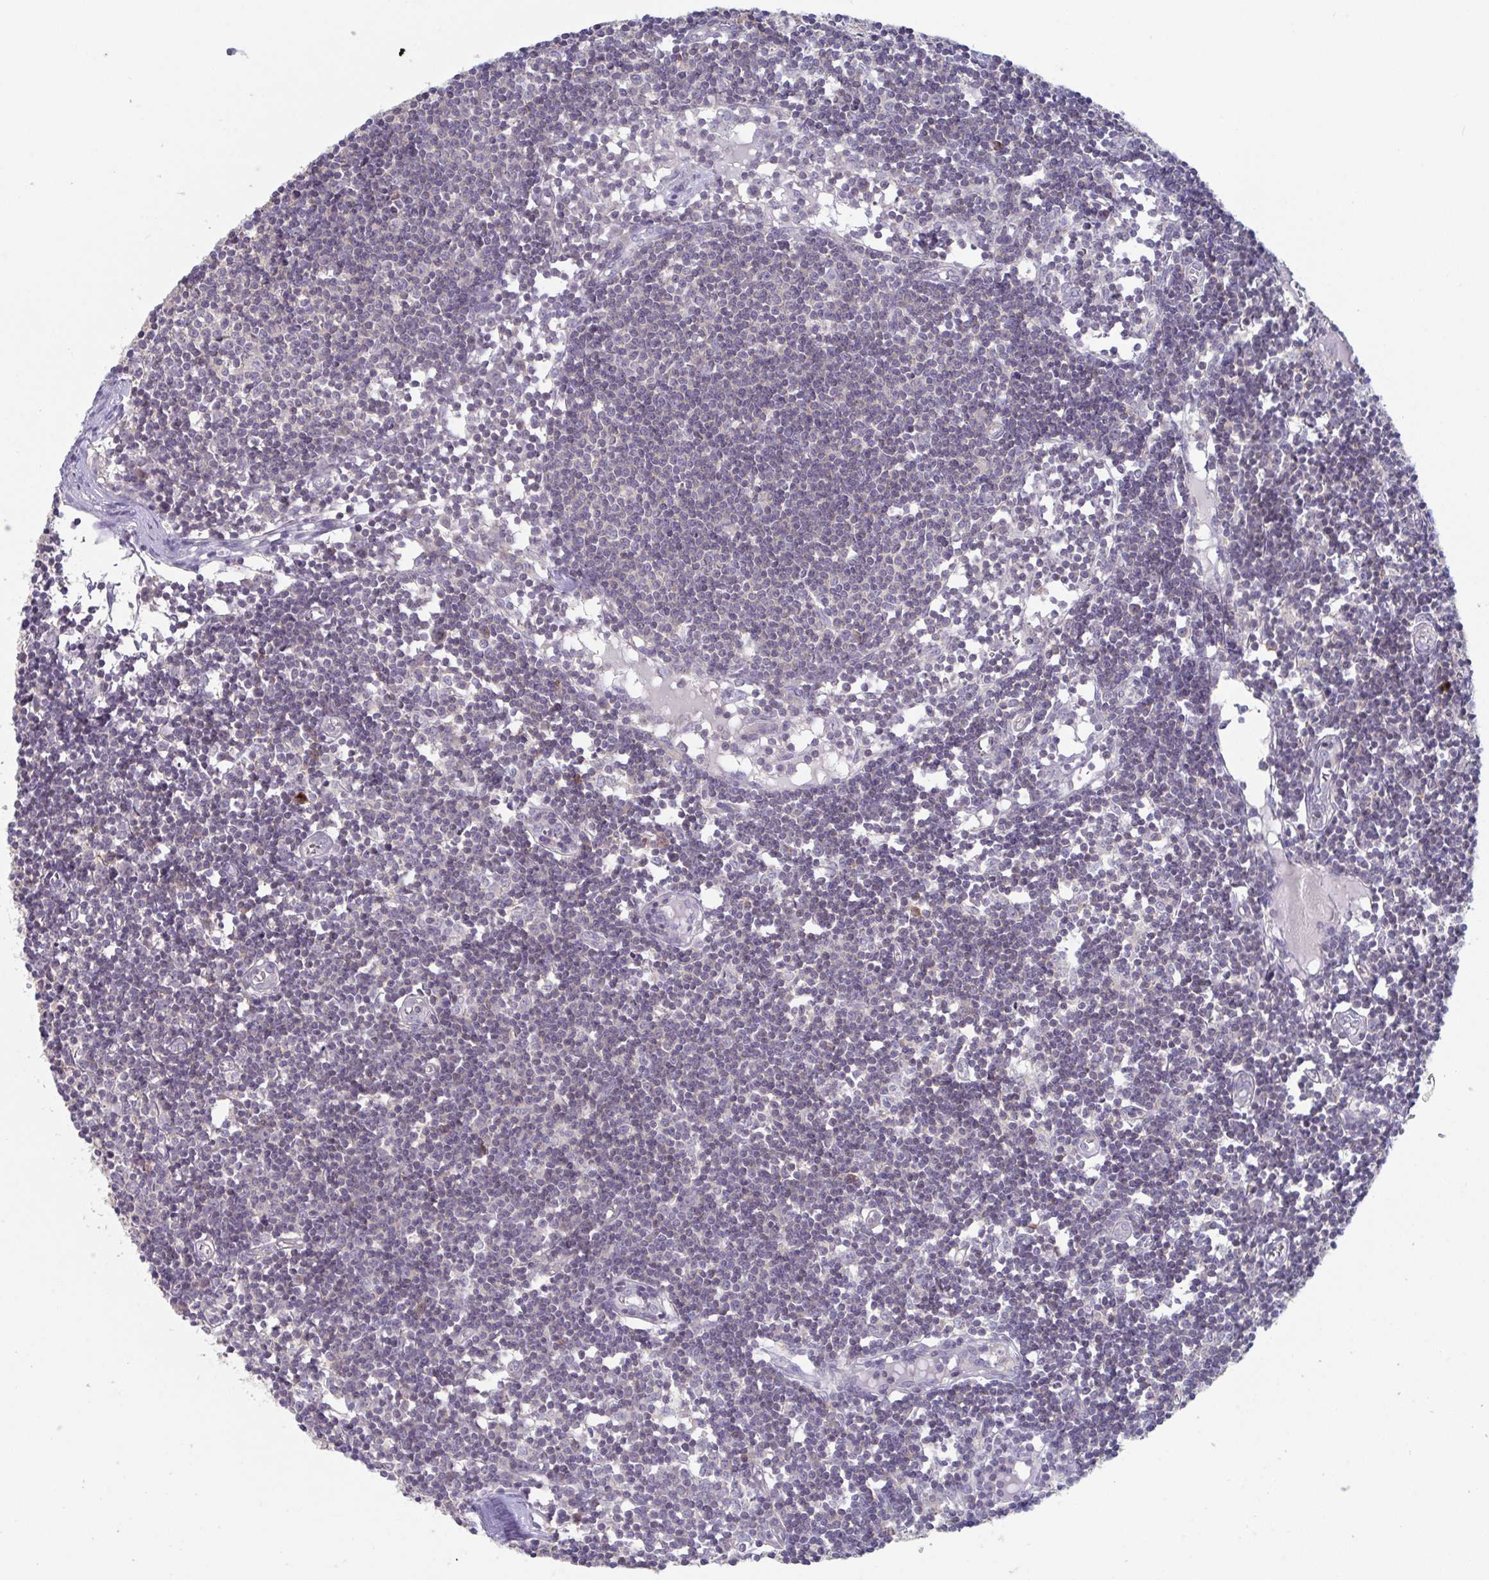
{"staining": {"intensity": "negative", "quantity": "none", "location": "none"}, "tissue": "lymph node", "cell_type": "Germinal center cells", "image_type": "normal", "snomed": [{"axis": "morphology", "description": "Normal tissue, NOS"}, {"axis": "topography", "description": "Lymph node"}], "caption": "The micrograph demonstrates no significant staining in germinal center cells of lymph node.", "gene": "STK26", "patient": {"sex": "female", "age": 11}}